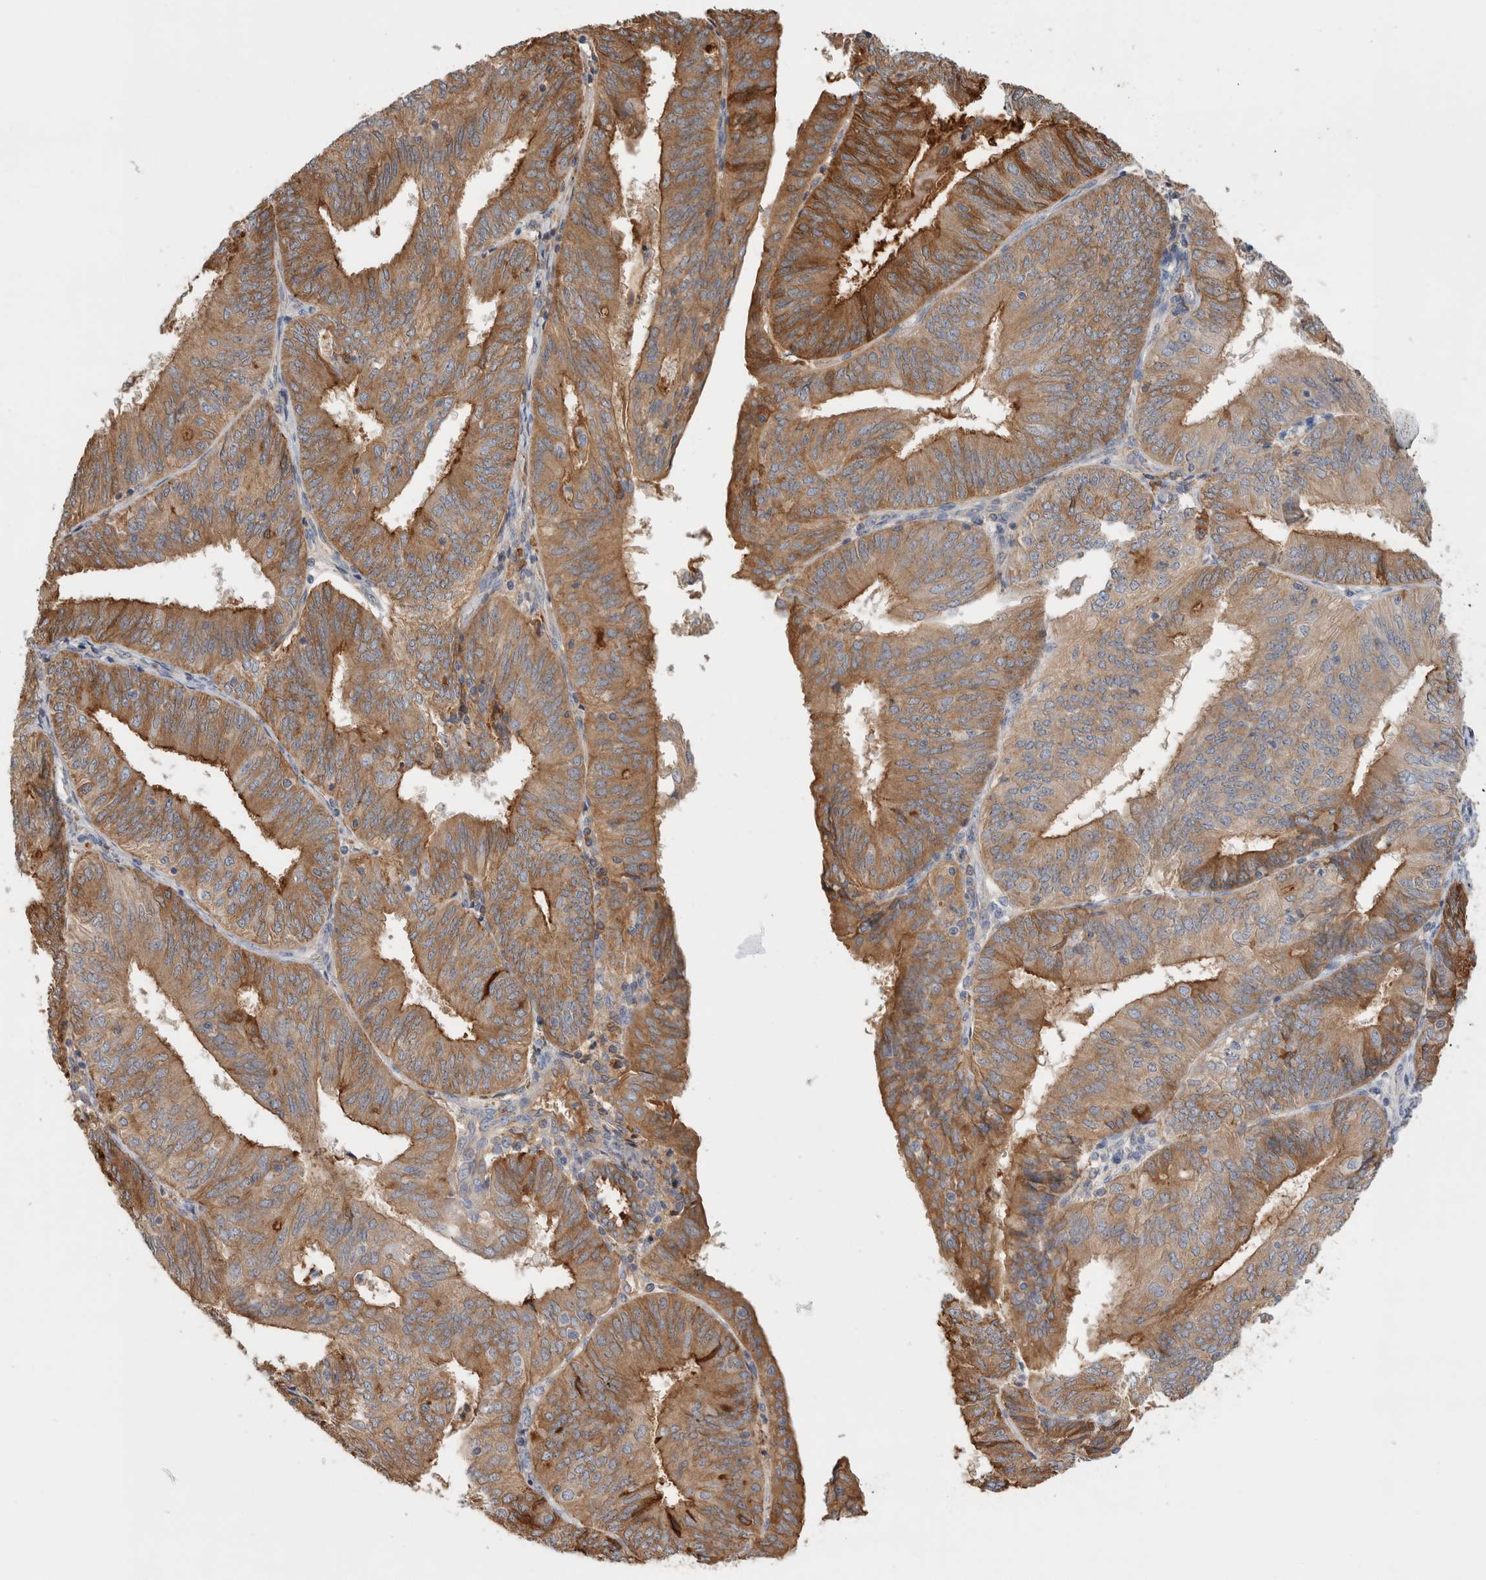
{"staining": {"intensity": "moderate", "quantity": ">75%", "location": "cytoplasmic/membranous"}, "tissue": "endometrial cancer", "cell_type": "Tumor cells", "image_type": "cancer", "snomed": [{"axis": "morphology", "description": "Adenocarcinoma, NOS"}, {"axis": "topography", "description": "Endometrium"}], "caption": "A histopathology image showing moderate cytoplasmic/membranous expression in about >75% of tumor cells in adenocarcinoma (endometrial), as visualized by brown immunohistochemical staining.", "gene": "CFI", "patient": {"sex": "female", "age": 58}}